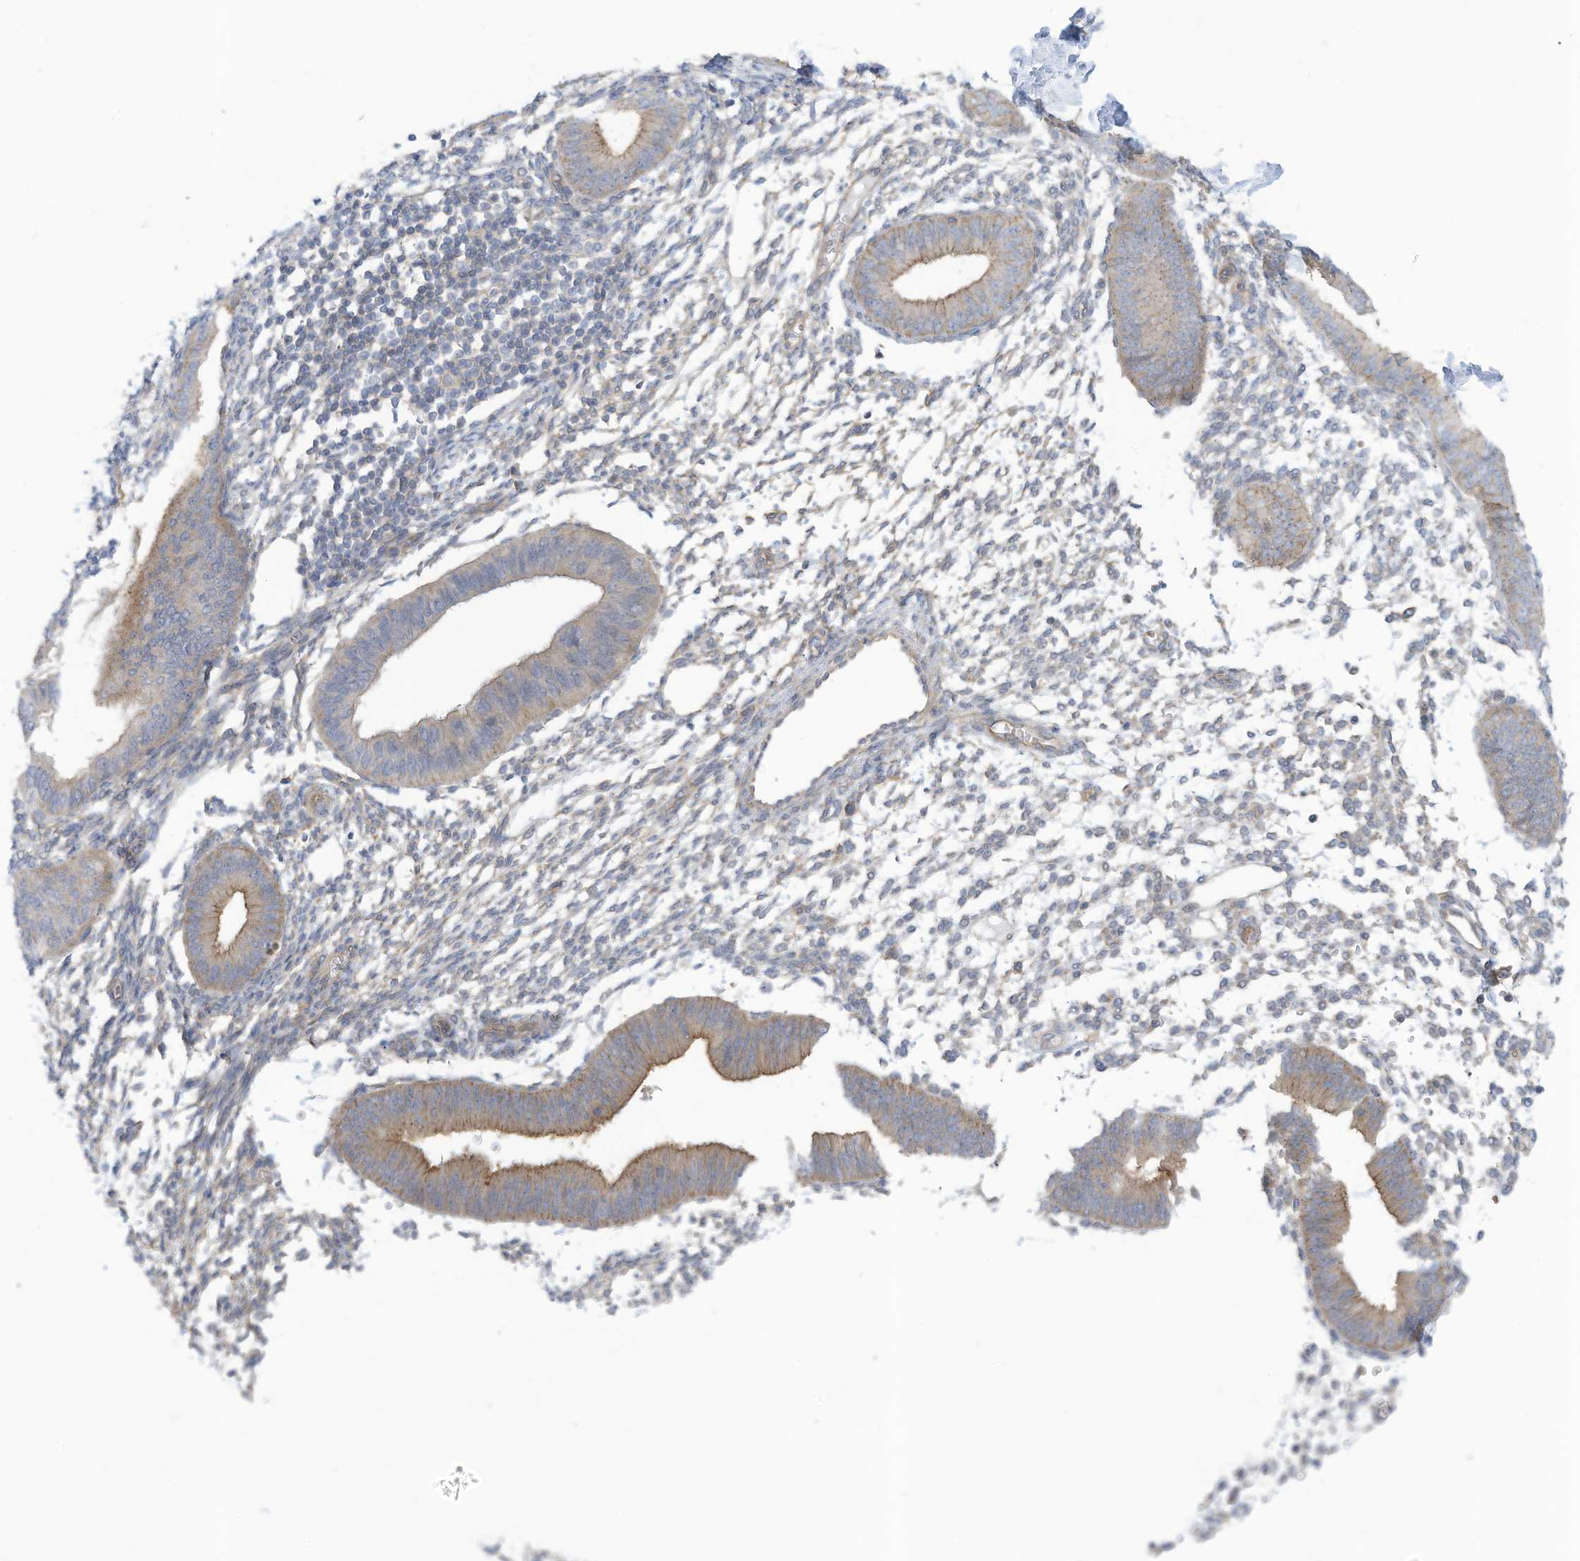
{"staining": {"intensity": "negative", "quantity": "none", "location": "none"}, "tissue": "endometrium", "cell_type": "Cells in endometrial stroma", "image_type": "normal", "snomed": [{"axis": "morphology", "description": "Normal tissue, NOS"}, {"axis": "topography", "description": "Uterus"}, {"axis": "topography", "description": "Endometrium"}], "caption": "This is an IHC micrograph of benign endometrium. There is no positivity in cells in endometrial stroma.", "gene": "ADAT2", "patient": {"sex": "female", "age": 48}}